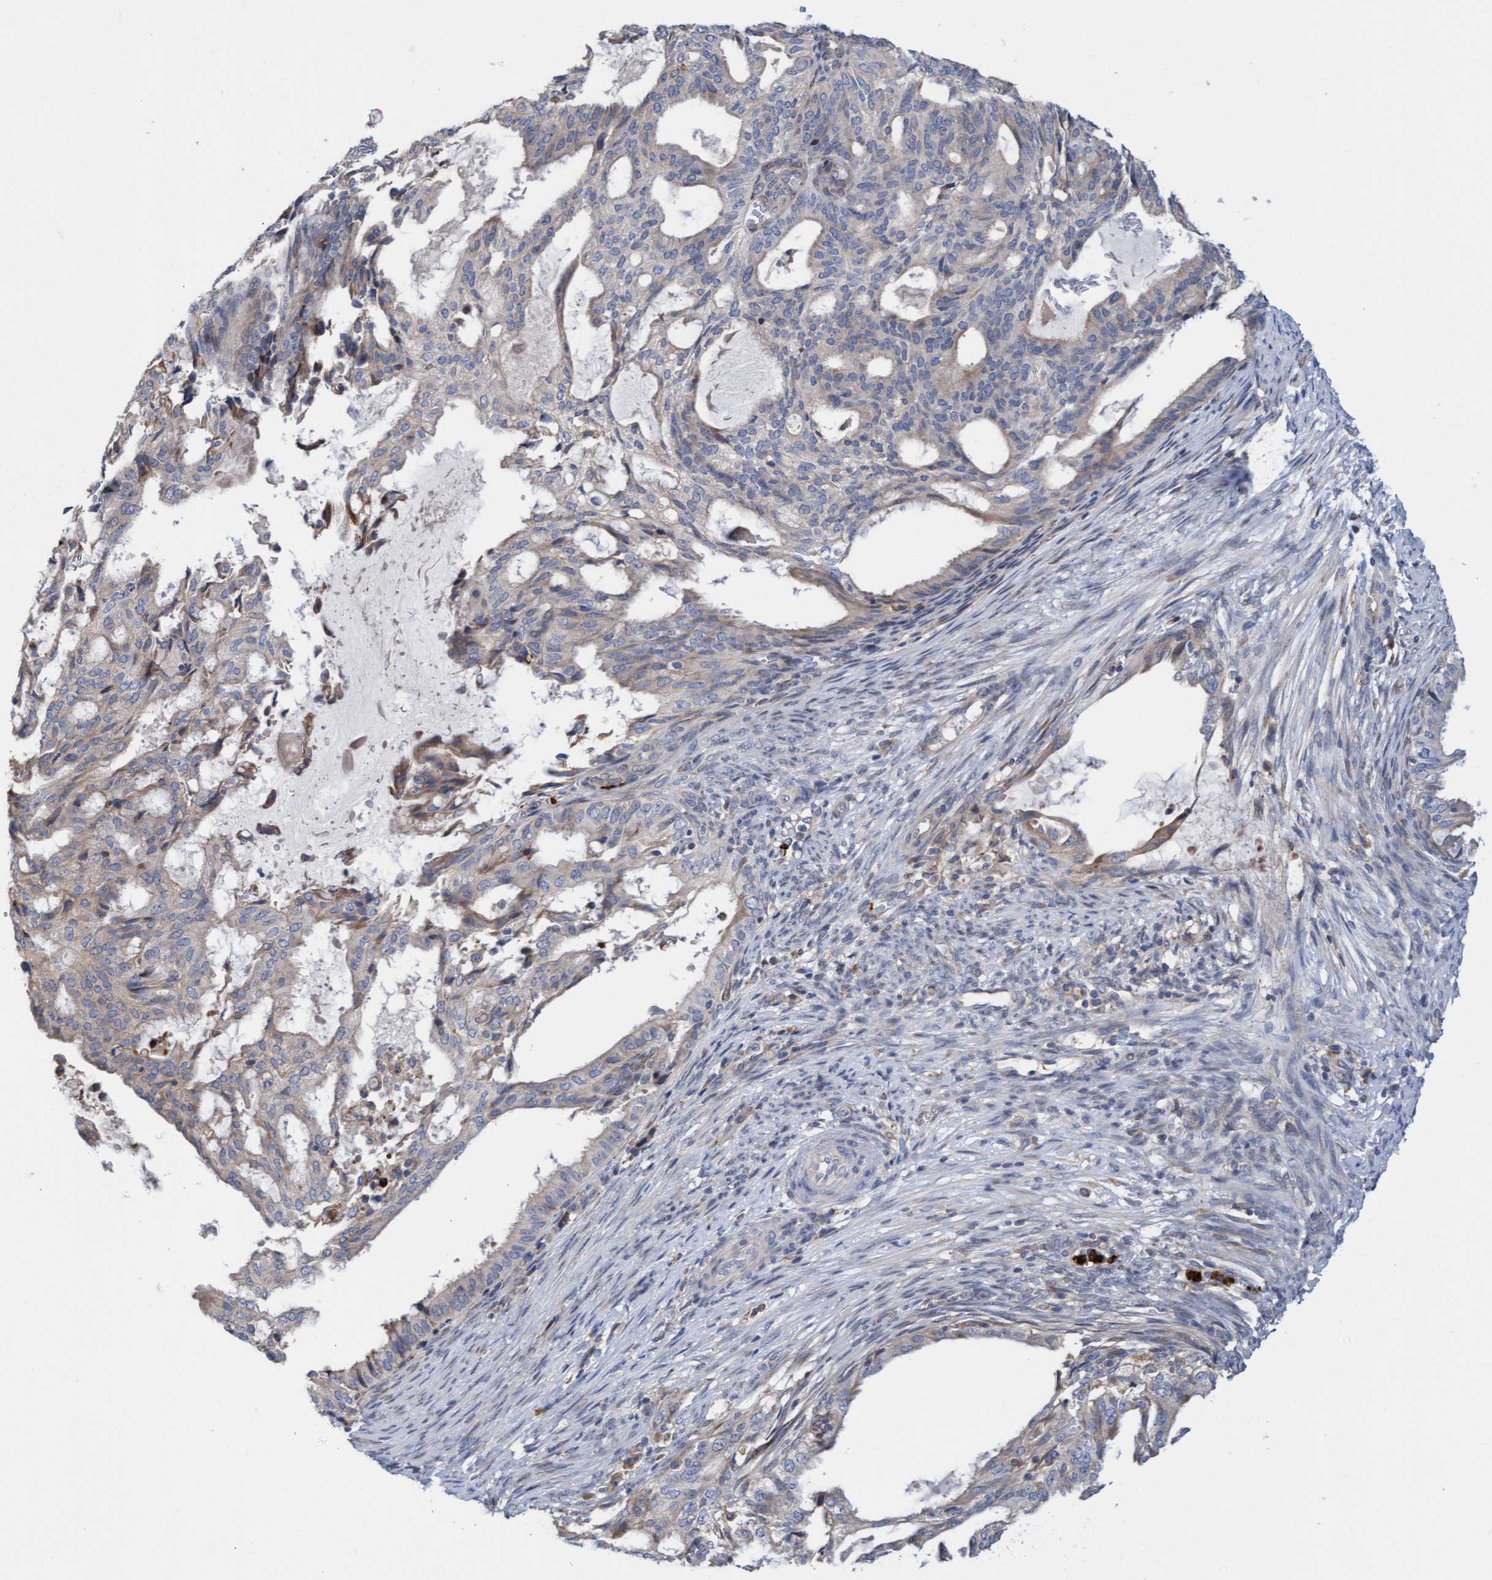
{"staining": {"intensity": "weak", "quantity": "<25%", "location": "cytoplasmic/membranous"}, "tissue": "endometrial cancer", "cell_type": "Tumor cells", "image_type": "cancer", "snomed": [{"axis": "morphology", "description": "Adenocarcinoma, NOS"}, {"axis": "topography", "description": "Endometrium"}], "caption": "IHC image of neoplastic tissue: human endometrial cancer stained with DAB reveals no significant protein positivity in tumor cells. (DAB immunohistochemistry (IHC), high magnification).", "gene": "MMP8", "patient": {"sex": "female", "age": 58}}